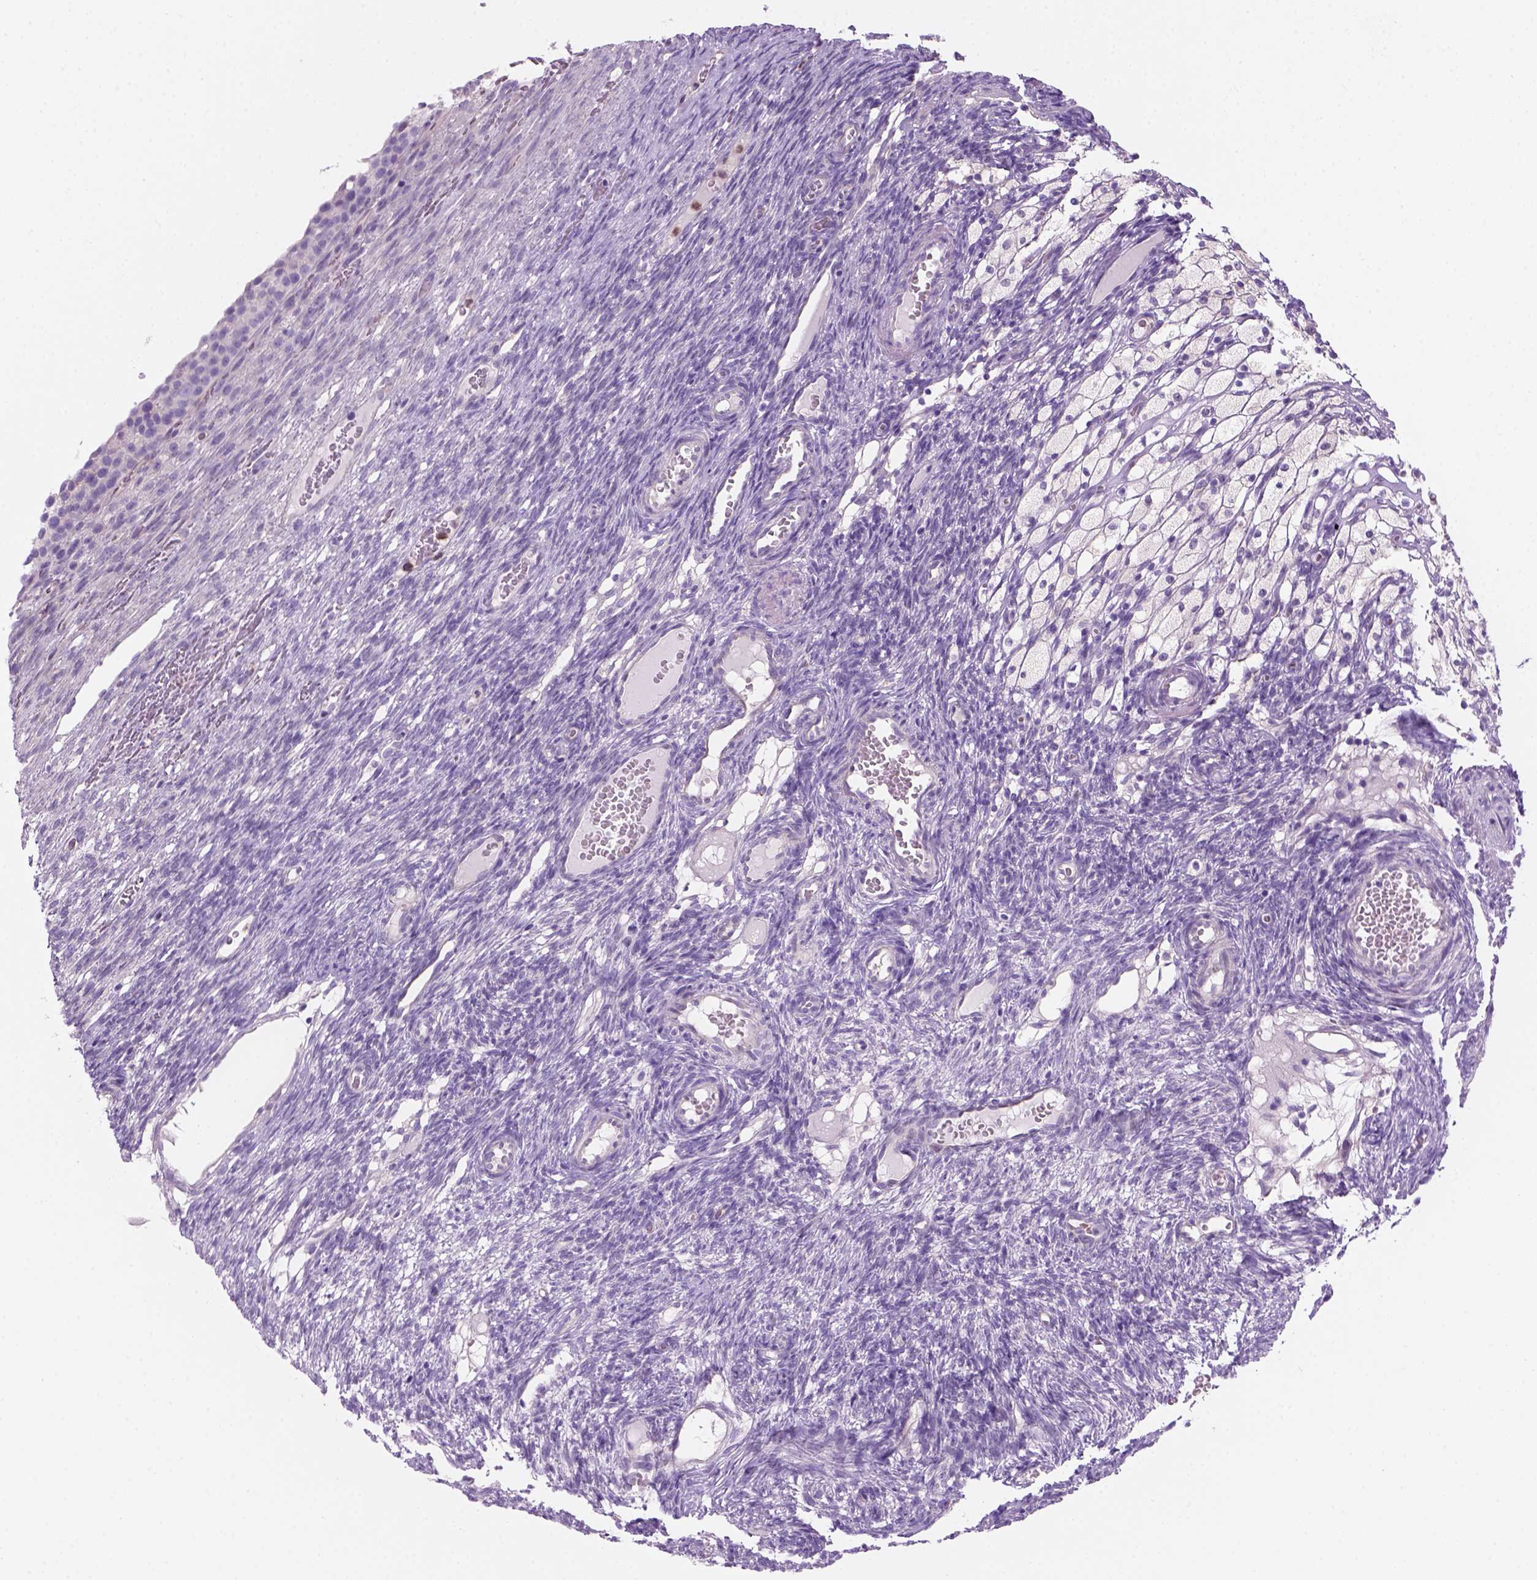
{"staining": {"intensity": "negative", "quantity": "none", "location": "none"}, "tissue": "ovary", "cell_type": "Follicle cells", "image_type": "normal", "snomed": [{"axis": "morphology", "description": "Normal tissue, NOS"}, {"axis": "topography", "description": "Ovary"}], "caption": "Image shows no protein expression in follicle cells of benign ovary.", "gene": "CD84", "patient": {"sex": "female", "age": 34}}